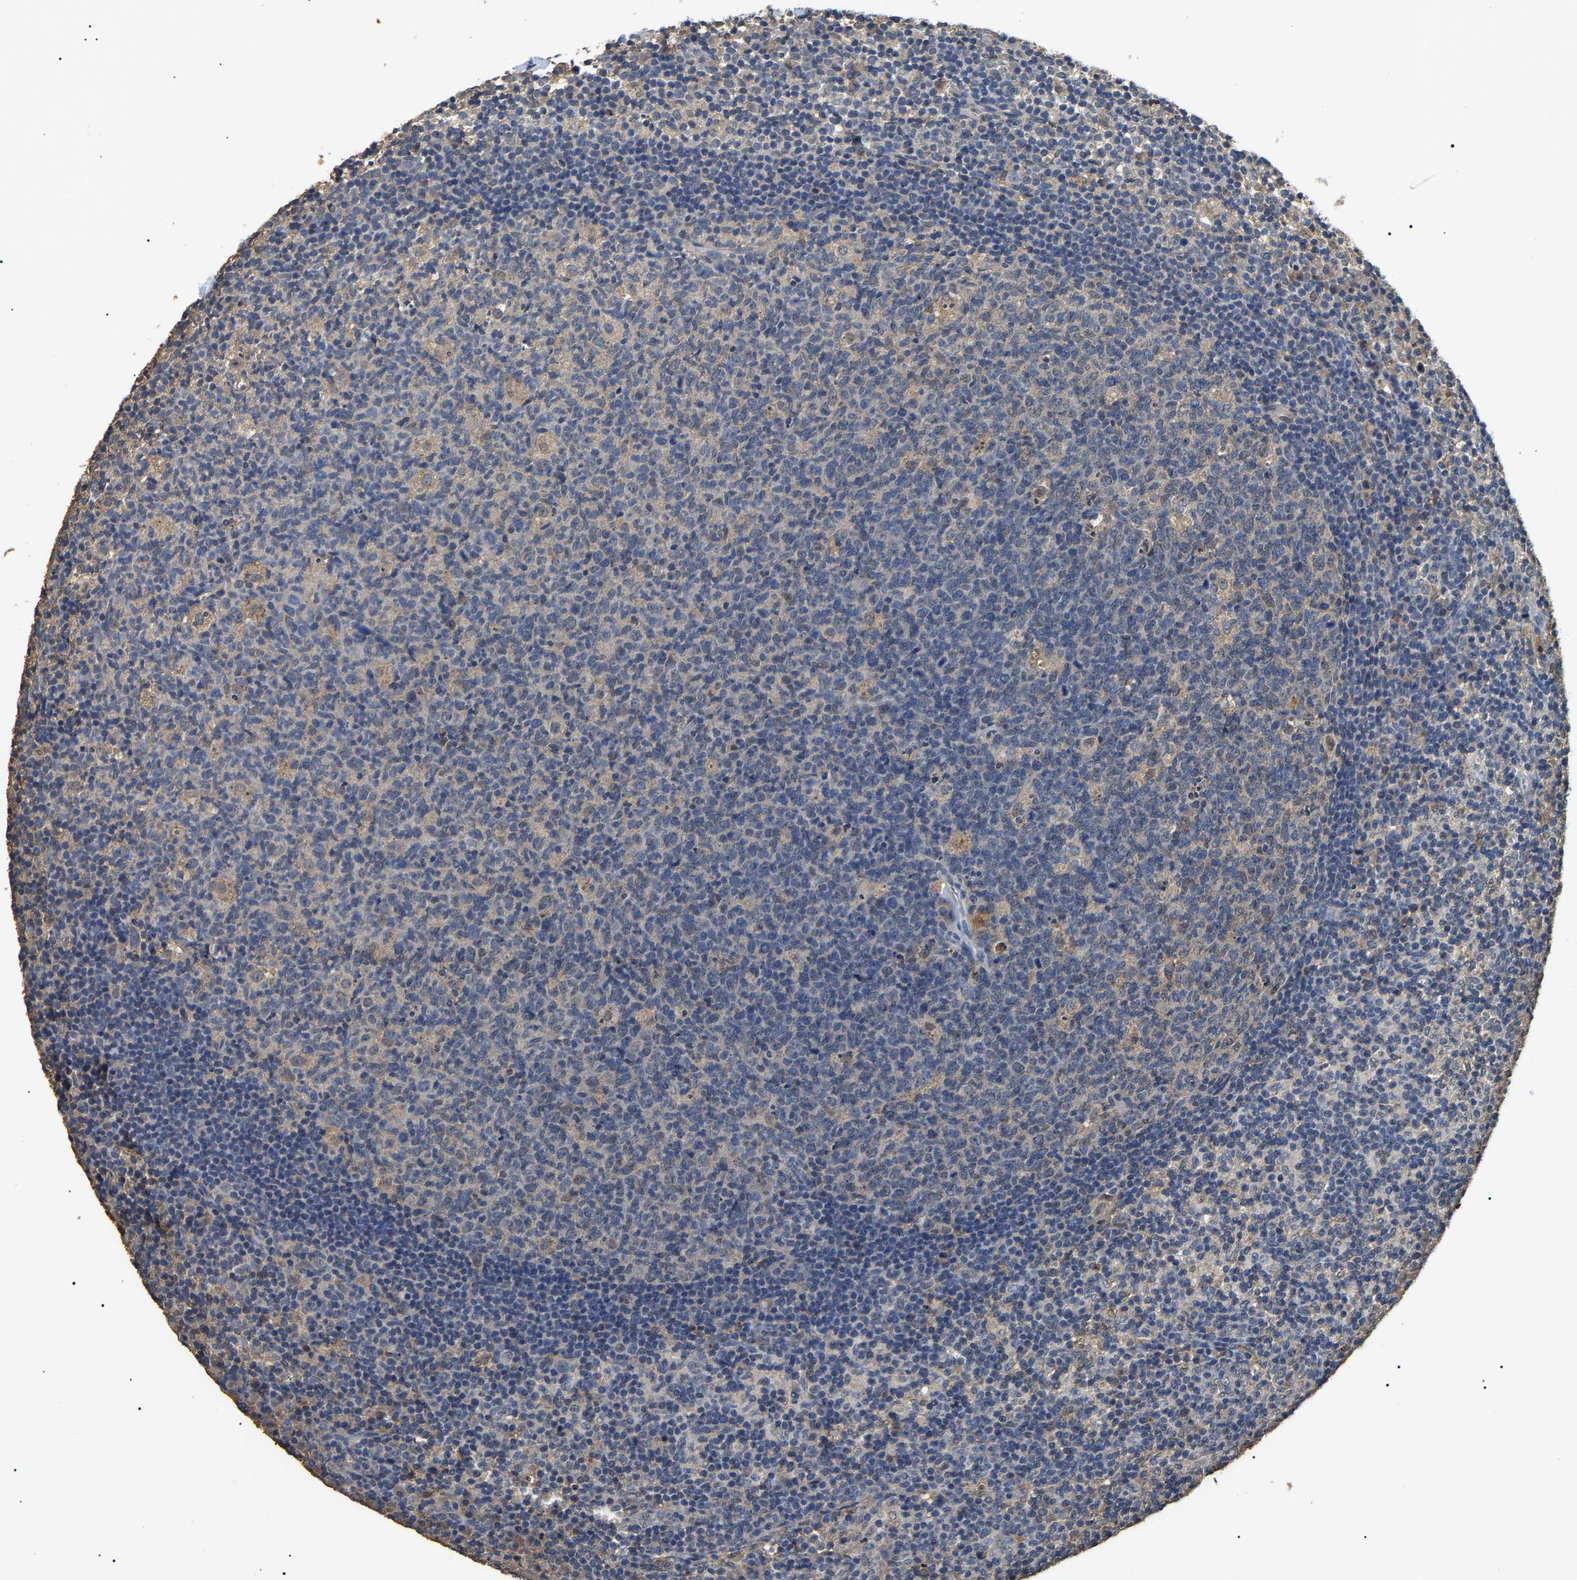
{"staining": {"intensity": "weak", "quantity": "<25%", "location": "cytoplasmic/membranous"}, "tissue": "lymph node", "cell_type": "Germinal center cells", "image_type": "normal", "snomed": [{"axis": "morphology", "description": "Normal tissue, NOS"}, {"axis": "morphology", "description": "Inflammation, NOS"}, {"axis": "topography", "description": "Lymph node"}], "caption": "Human lymph node stained for a protein using immunohistochemistry (IHC) shows no expression in germinal center cells.", "gene": "PSMD8", "patient": {"sex": "male", "age": 55}}